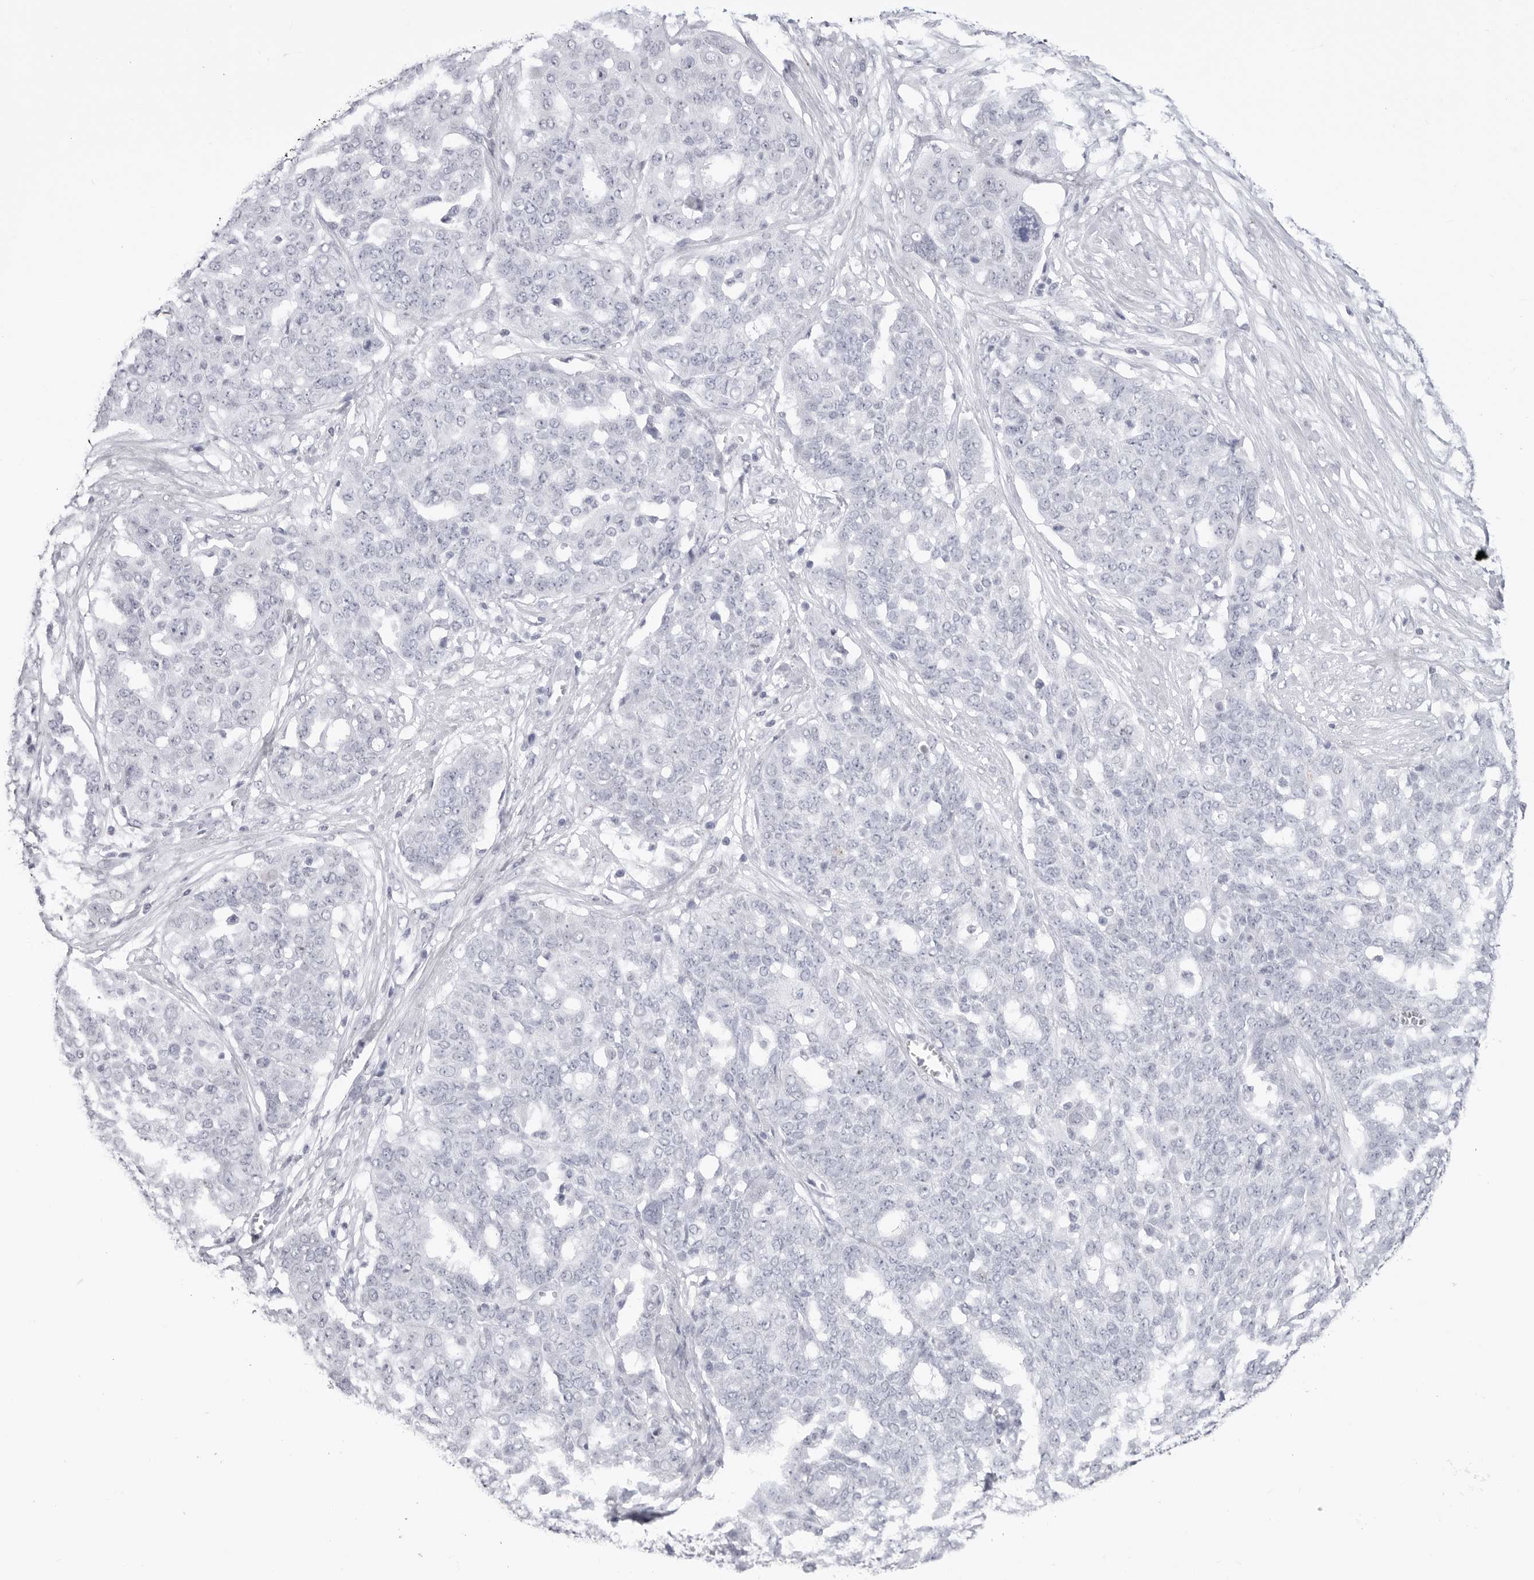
{"staining": {"intensity": "negative", "quantity": "none", "location": "none"}, "tissue": "ovarian cancer", "cell_type": "Tumor cells", "image_type": "cancer", "snomed": [{"axis": "morphology", "description": "Cystadenocarcinoma, serous, NOS"}, {"axis": "topography", "description": "Soft tissue"}, {"axis": "topography", "description": "Ovary"}], "caption": "Histopathology image shows no protein staining in tumor cells of serous cystadenocarcinoma (ovarian) tissue.", "gene": "TSSK1B", "patient": {"sex": "female", "age": 57}}